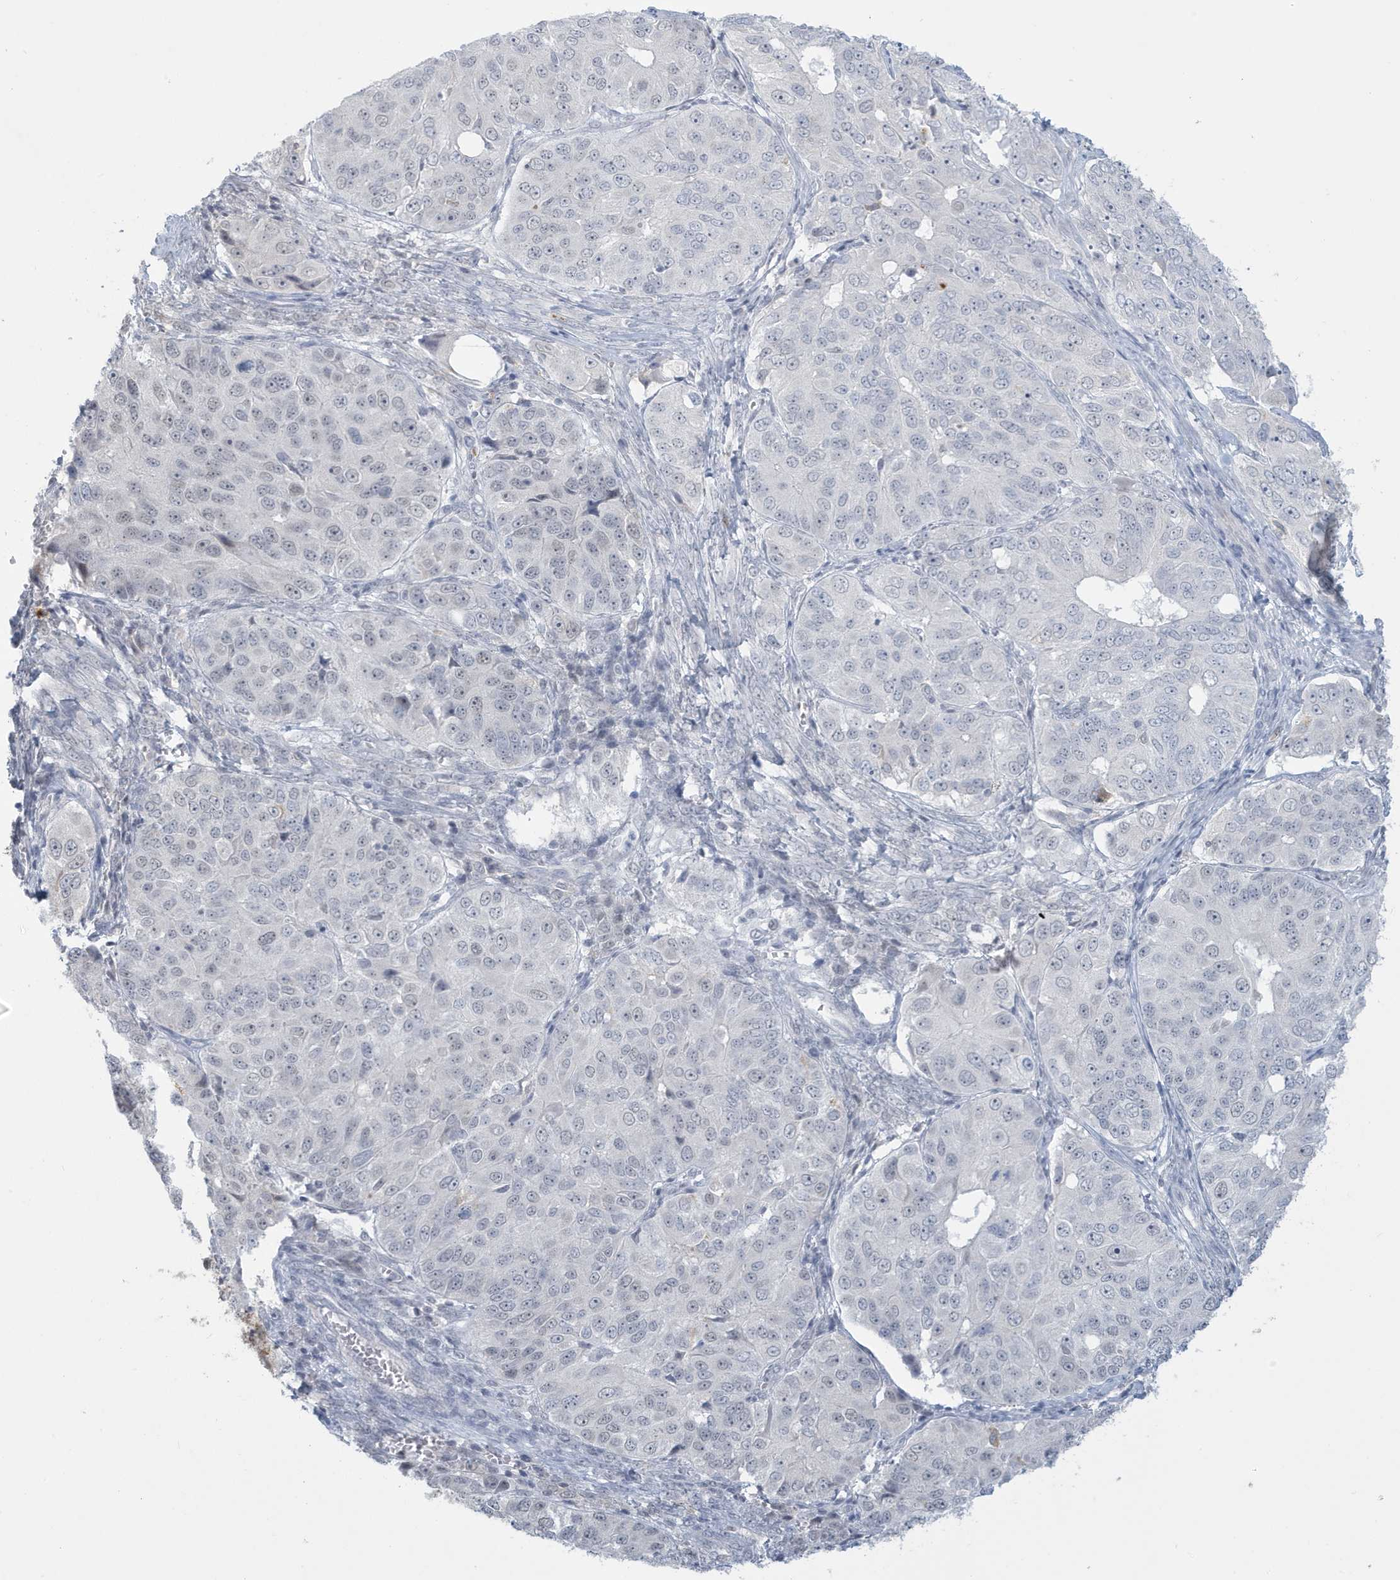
{"staining": {"intensity": "negative", "quantity": "none", "location": "none"}, "tissue": "ovarian cancer", "cell_type": "Tumor cells", "image_type": "cancer", "snomed": [{"axis": "morphology", "description": "Carcinoma, endometroid"}, {"axis": "topography", "description": "Ovary"}], "caption": "A high-resolution micrograph shows IHC staining of endometroid carcinoma (ovarian), which exhibits no significant positivity in tumor cells.", "gene": "HERC6", "patient": {"sex": "female", "age": 51}}